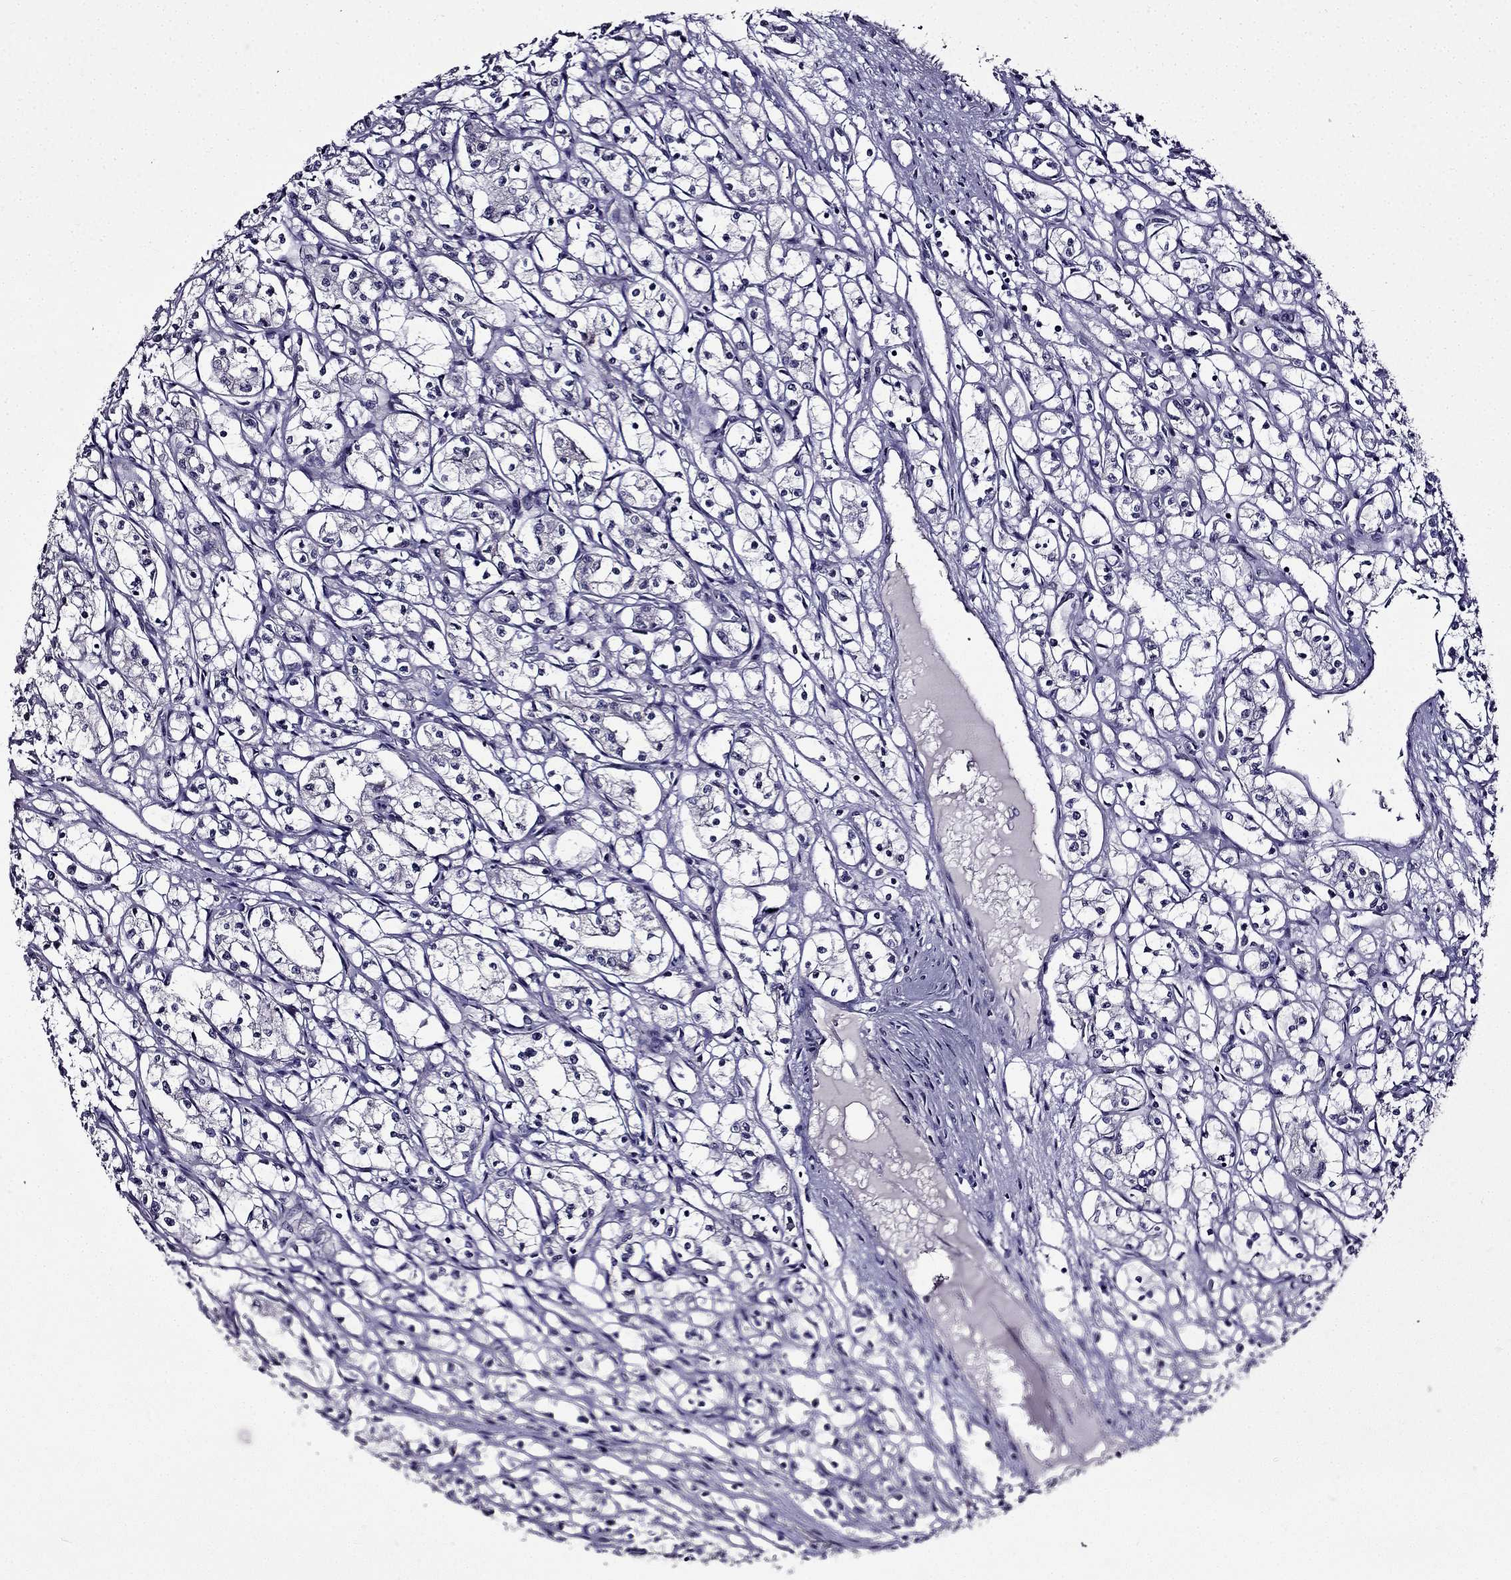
{"staining": {"intensity": "negative", "quantity": "none", "location": "none"}, "tissue": "renal cancer", "cell_type": "Tumor cells", "image_type": "cancer", "snomed": [{"axis": "morphology", "description": "Adenocarcinoma, NOS"}, {"axis": "topography", "description": "Kidney"}], "caption": "The micrograph reveals no significant positivity in tumor cells of renal cancer (adenocarcinoma). Brightfield microscopy of immunohistochemistry (IHC) stained with DAB (3,3'-diaminobenzidine) (brown) and hematoxylin (blue), captured at high magnification.", "gene": "TMEM266", "patient": {"sex": "male", "age": 56}}